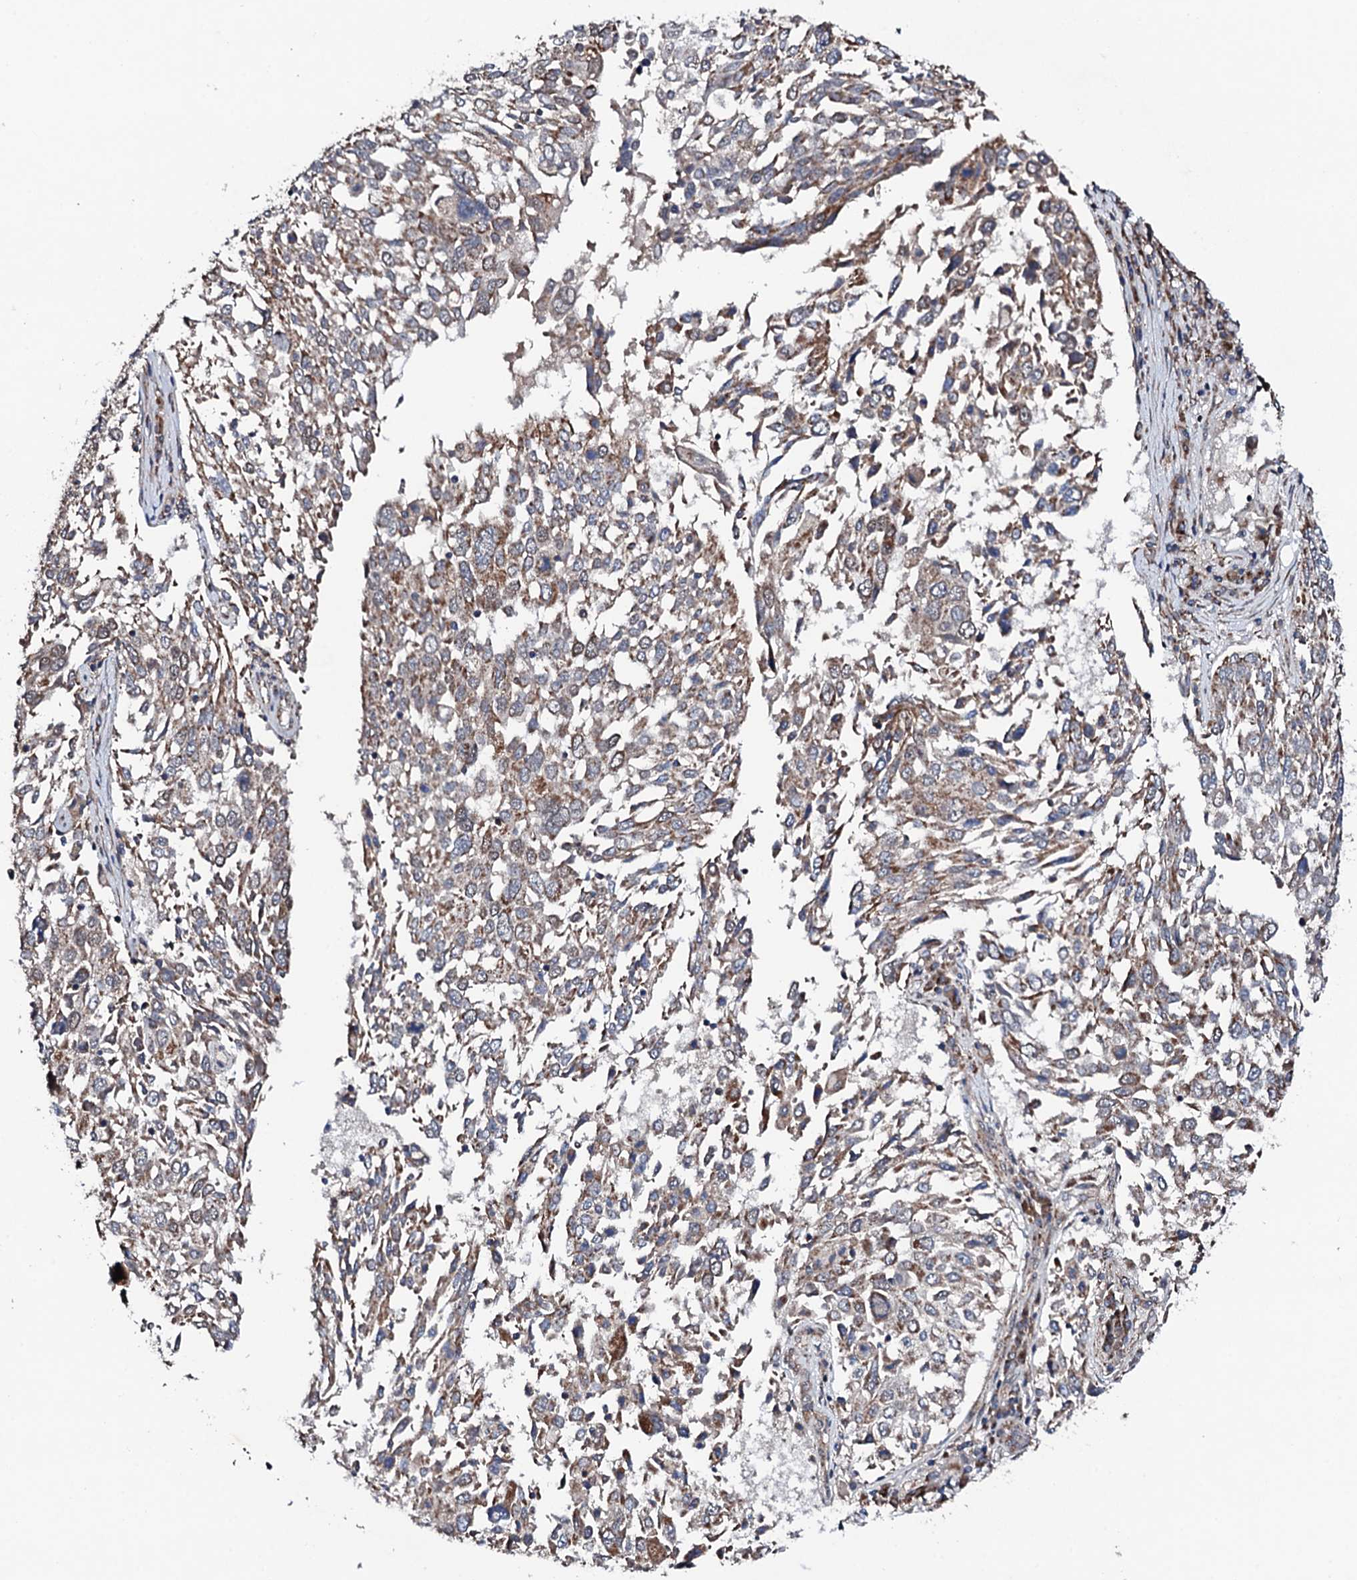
{"staining": {"intensity": "moderate", "quantity": "25%-75%", "location": "cytoplasmic/membranous"}, "tissue": "lung cancer", "cell_type": "Tumor cells", "image_type": "cancer", "snomed": [{"axis": "morphology", "description": "Squamous cell carcinoma, NOS"}, {"axis": "topography", "description": "Lung"}], "caption": "This photomicrograph exhibits lung squamous cell carcinoma stained with immunohistochemistry to label a protein in brown. The cytoplasmic/membranous of tumor cells show moderate positivity for the protein. Nuclei are counter-stained blue.", "gene": "MTIF3", "patient": {"sex": "male", "age": 65}}